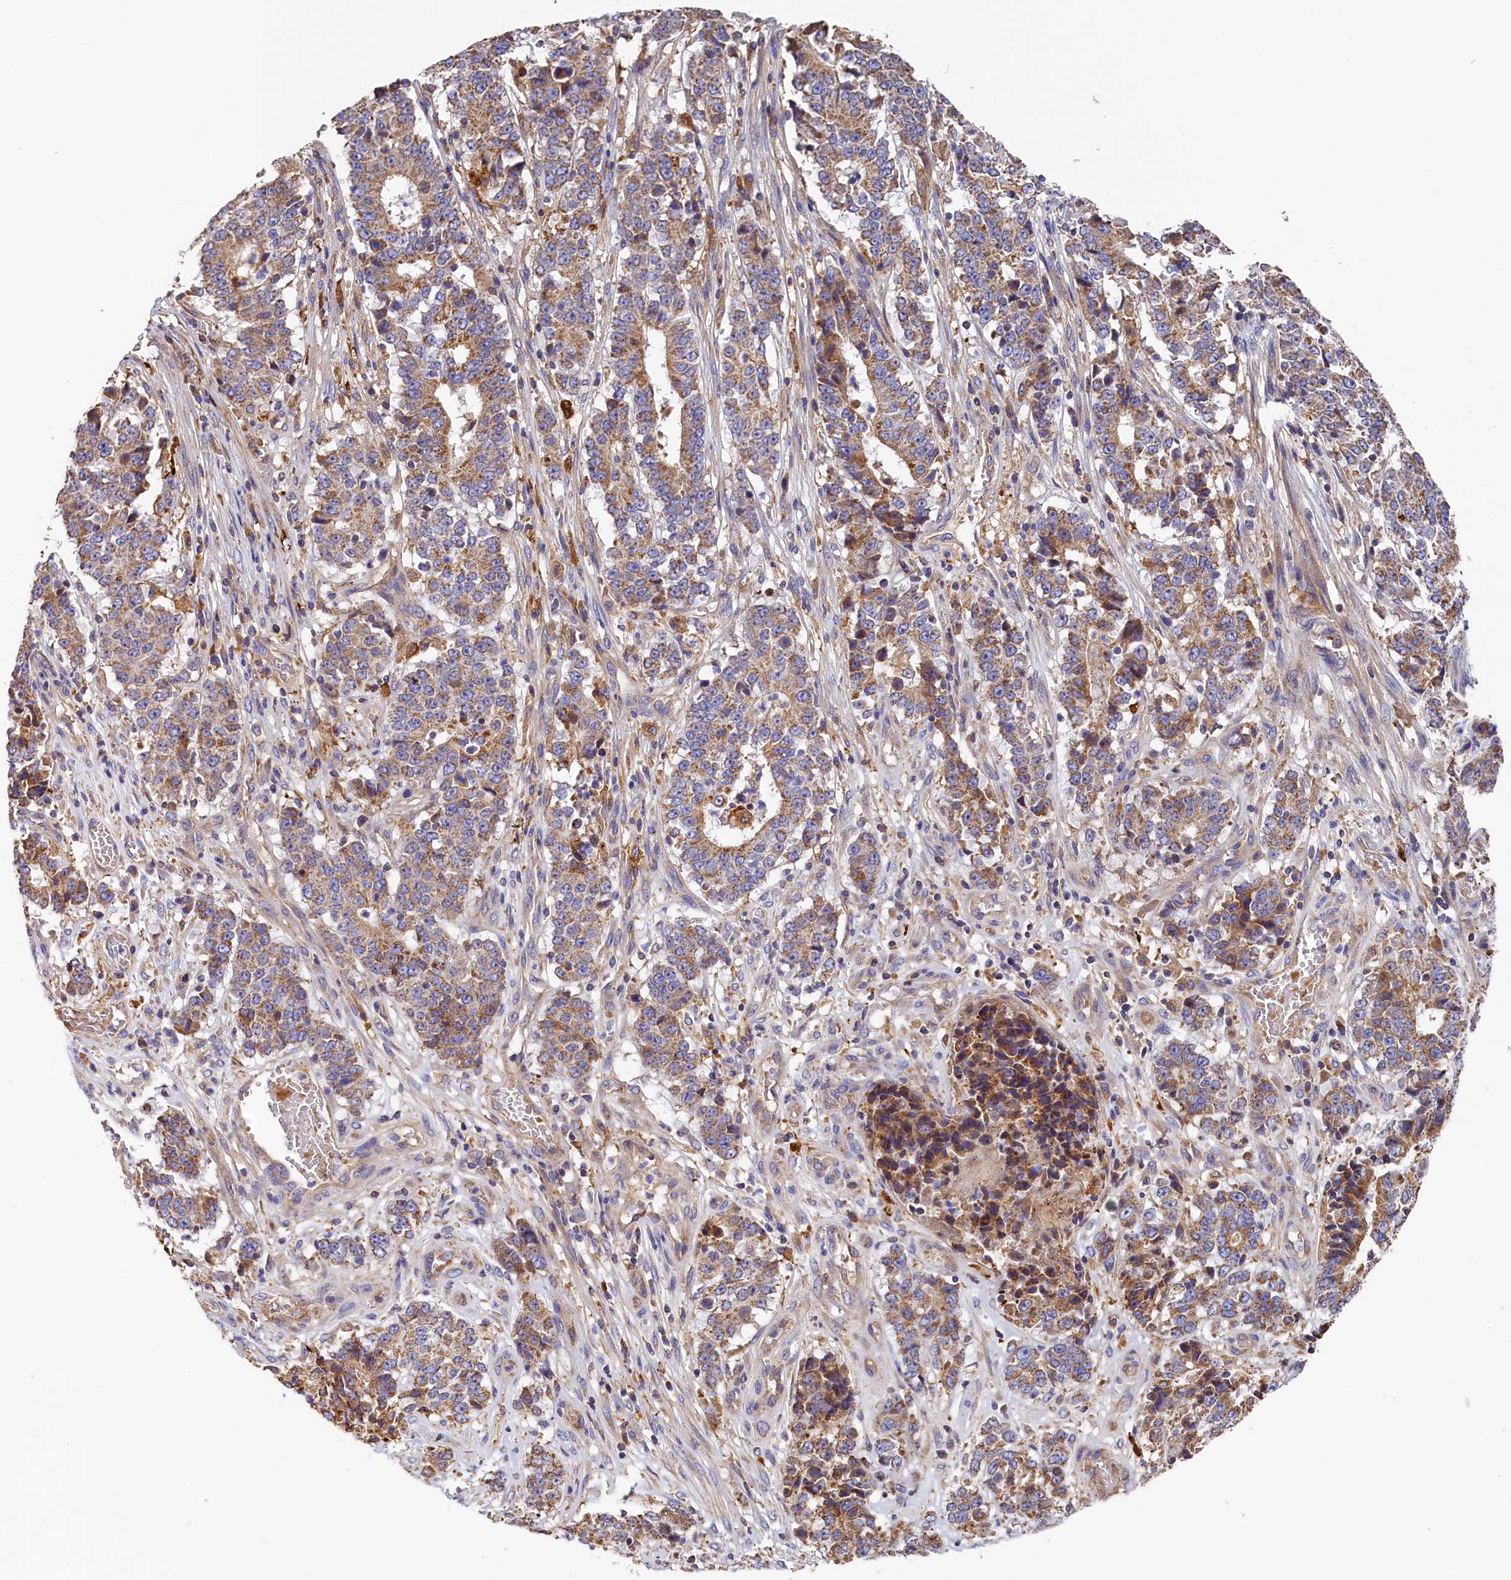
{"staining": {"intensity": "moderate", "quantity": ">75%", "location": "cytoplasmic/membranous"}, "tissue": "stomach cancer", "cell_type": "Tumor cells", "image_type": "cancer", "snomed": [{"axis": "morphology", "description": "Adenocarcinoma, NOS"}, {"axis": "topography", "description": "Stomach"}], "caption": "A photomicrograph of human adenocarcinoma (stomach) stained for a protein shows moderate cytoplasmic/membranous brown staining in tumor cells. The staining was performed using DAB, with brown indicating positive protein expression. Nuclei are stained blue with hematoxylin.", "gene": "SEC31B", "patient": {"sex": "male", "age": 59}}